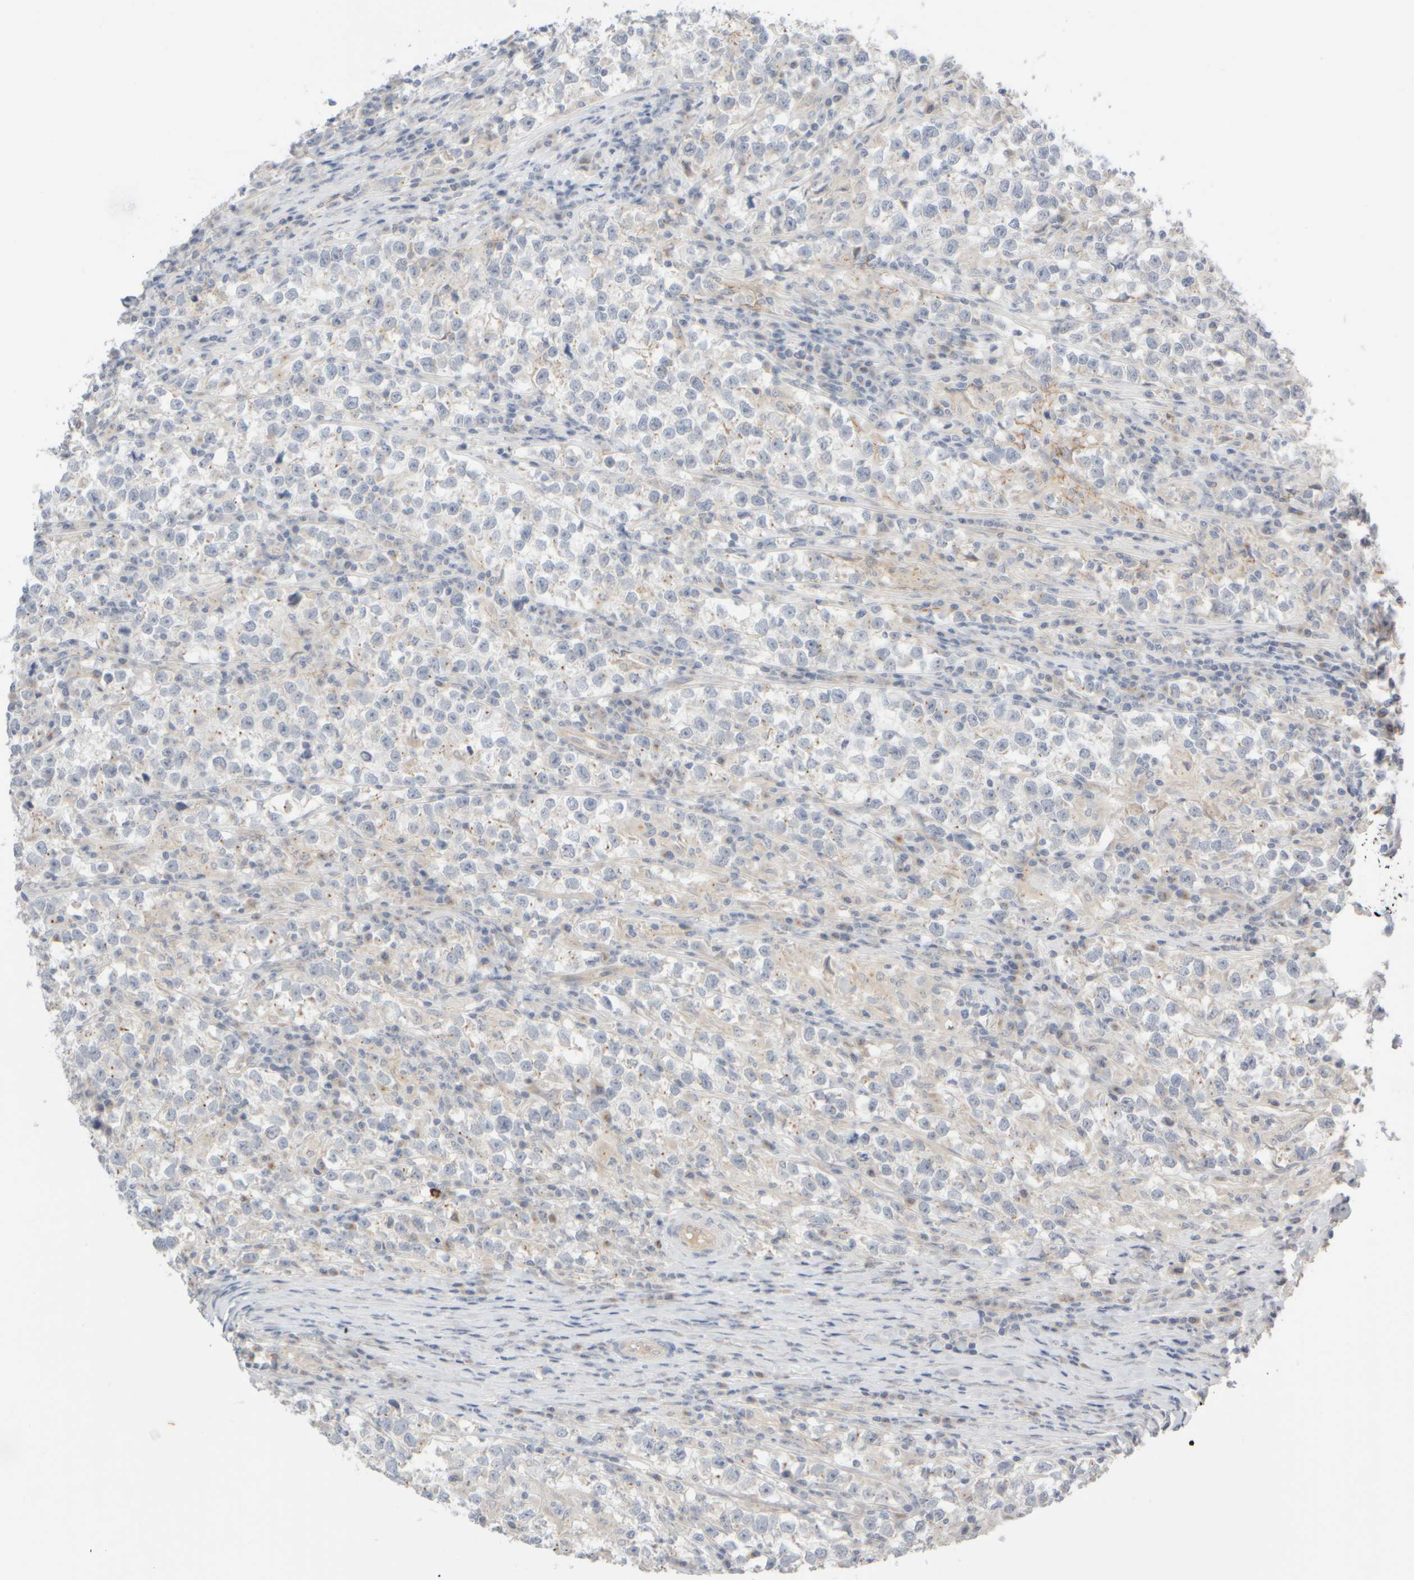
{"staining": {"intensity": "negative", "quantity": "none", "location": "none"}, "tissue": "testis cancer", "cell_type": "Tumor cells", "image_type": "cancer", "snomed": [{"axis": "morphology", "description": "Normal tissue, NOS"}, {"axis": "morphology", "description": "Seminoma, NOS"}, {"axis": "topography", "description": "Testis"}], "caption": "Tumor cells are negative for protein expression in human seminoma (testis).", "gene": "GOPC", "patient": {"sex": "male", "age": 43}}